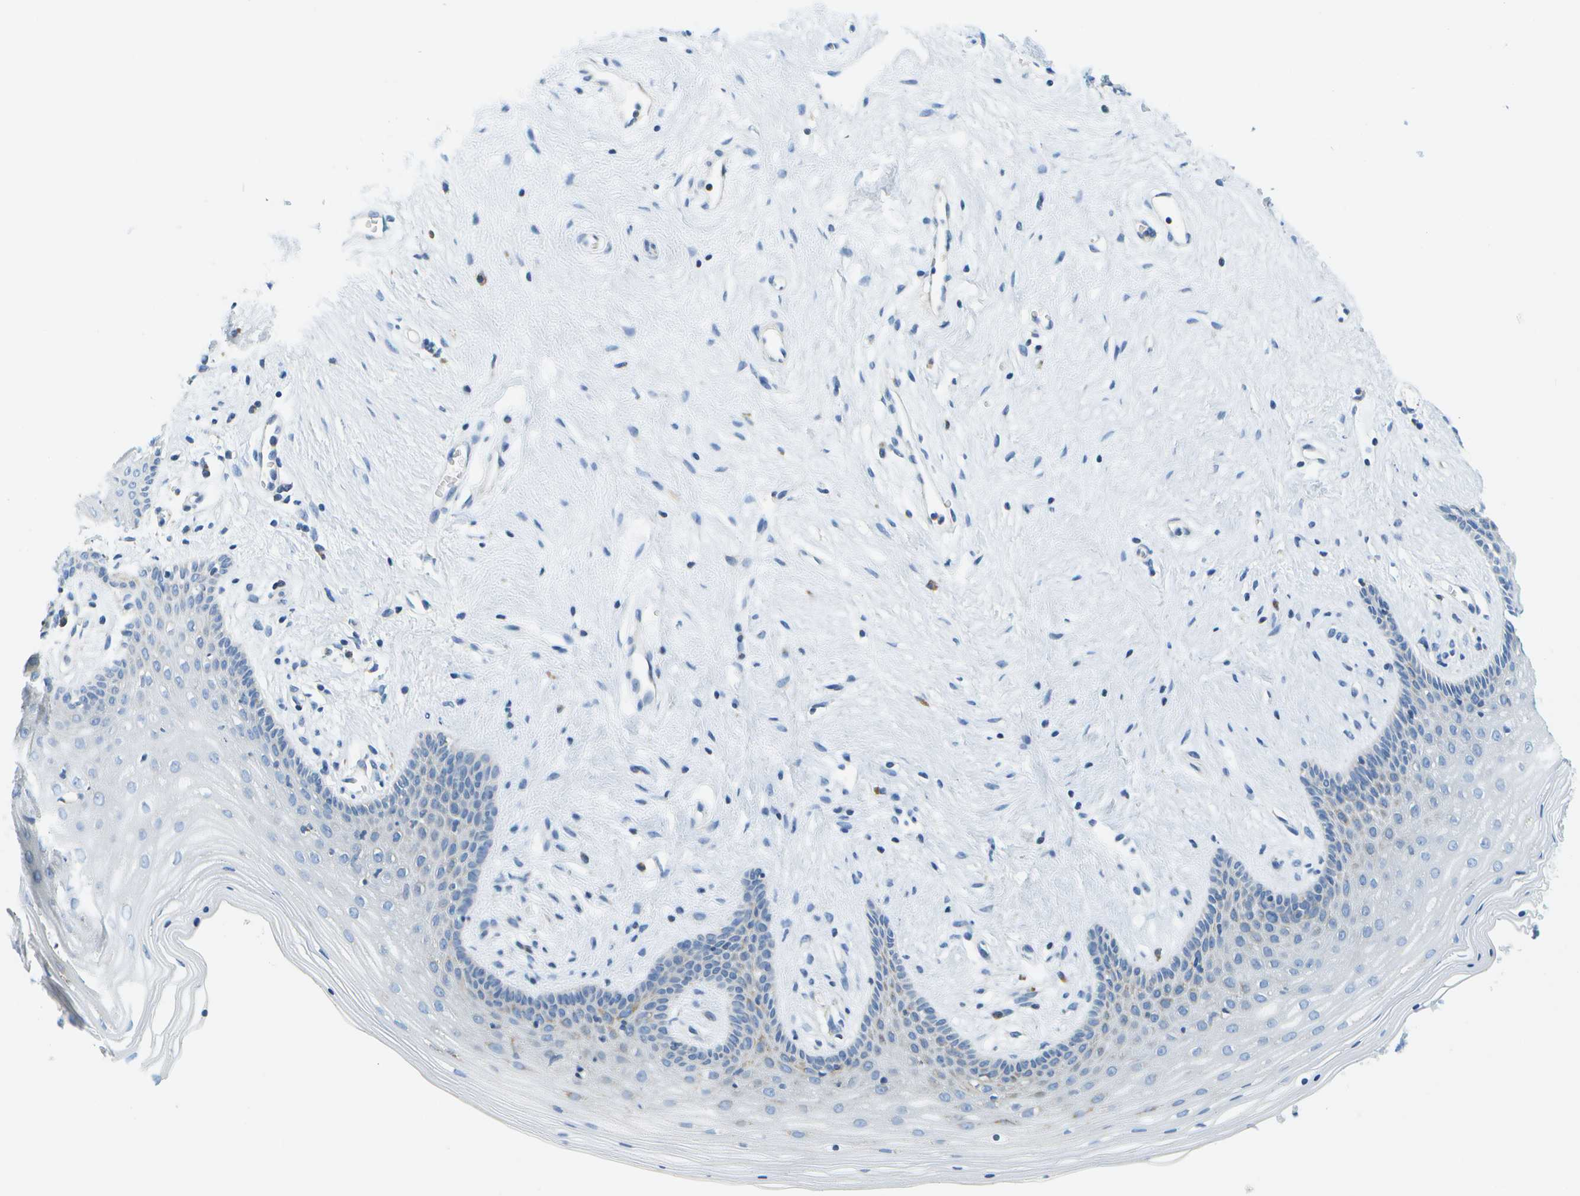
{"staining": {"intensity": "negative", "quantity": "none", "location": "none"}, "tissue": "vagina", "cell_type": "Squamous epithelial cells", "image_type": "normal", "snomed": [{"axis": "morphology", "description": "Normal tissue, NOS"}, {"axis": "topography", "description": "Vagina"}], "caption": "The immunohistochemistry (IHC) histopathology image has no significant expression in squamous epithelial cells of vagina. (Immunohistochemistry (ihc), brightfield microscopy, high magnification).", "gene": "PTGIS", "patient": {"sex": "female", "age": 44}}